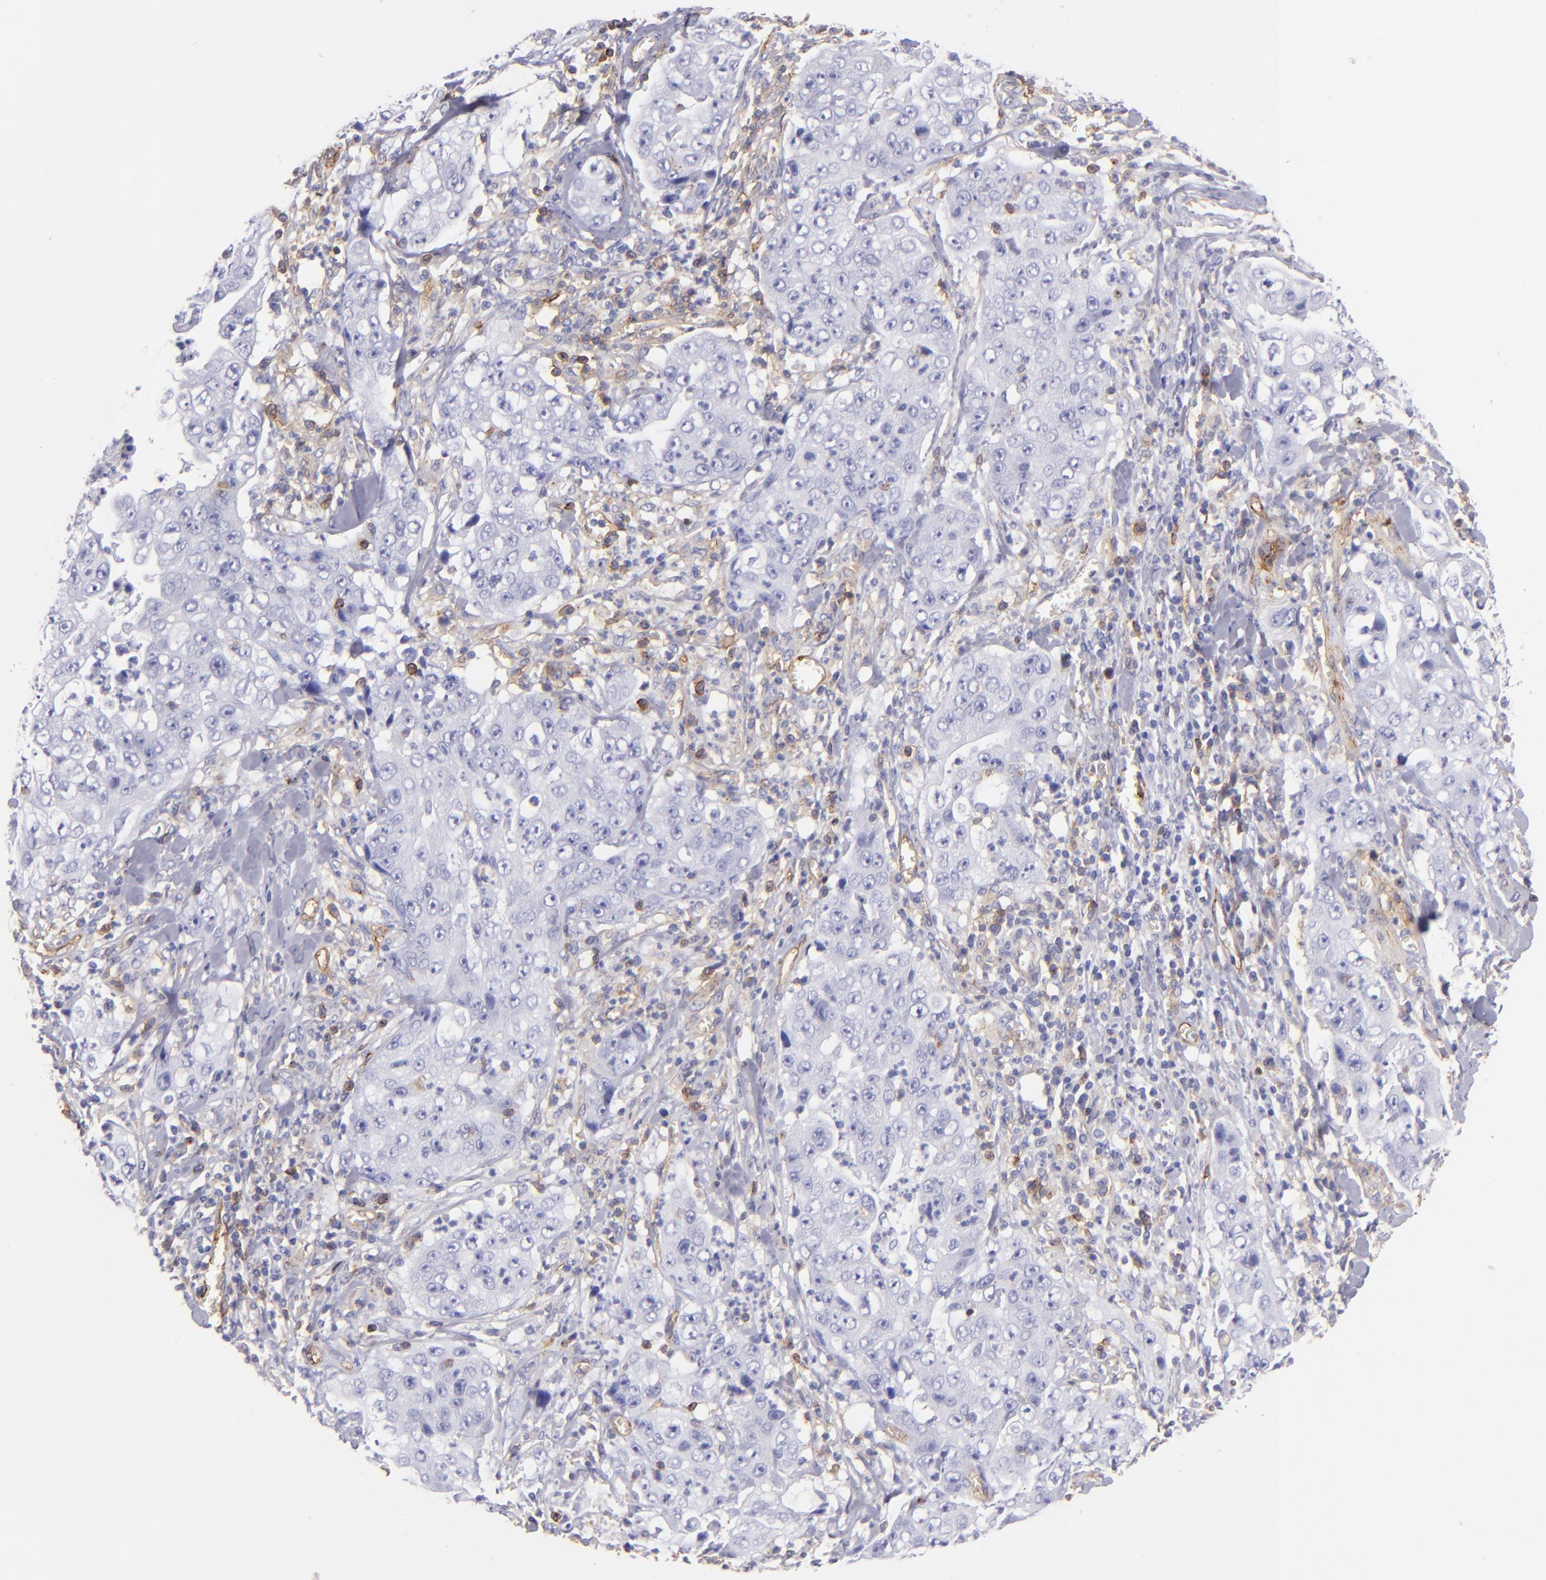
{"staining": {"intensity": "negative", "quantity": "none", "location": "none"}, "tissue": "lung cancer", "cell_type": "Tumor cells", "image_type": "cancer", "snomed": [{"axis": "morphology", "description": "Squamous cell carcinoma, NOS"}, {"axis": "topography", "description": "Lung"}], "caption": "Tumor cells show no significant positivity in squamous cell carcinoma (lung).", "gene": "ENTPD1", "patient": {"sex": "male", "age": 64}}